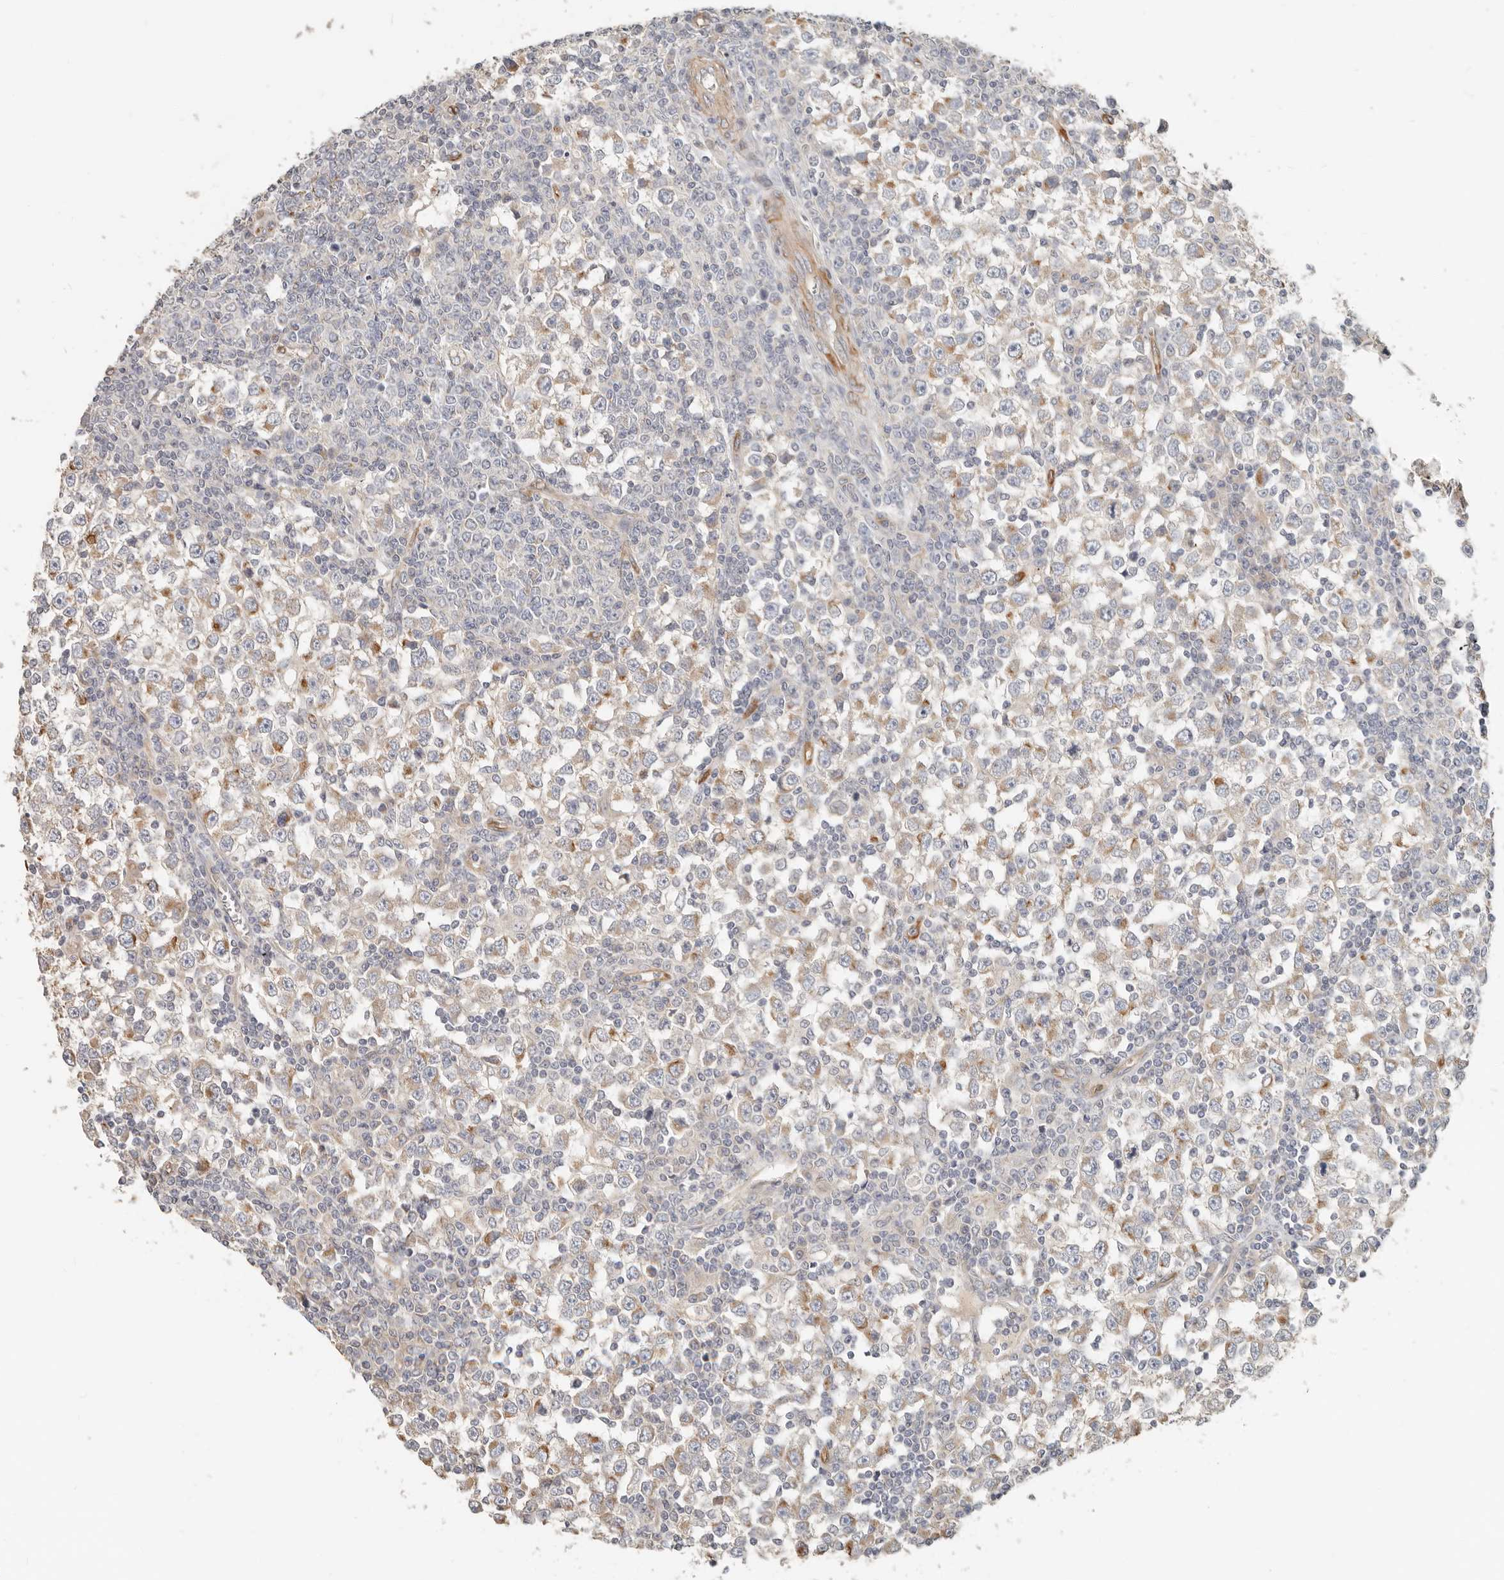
{"staining": {"intensity": "moderate", "quantity": "25%-75%", "location": "cytoplasmic/membranous"}, "tissue": "testis cancer", "cell_type": "Tumor cells", "image_type": "cancer", "snomed": [{"axis": "morphology", "description": "Seminoma, NOS"}, {"axis": "topography", "description": "Testis"}], "caption": "An image of seminoma (testis) stained for a protein exhibits moderate cytoplasmic/membranous brown staining in tumor cells. (Brightfield microscopy of DAB IHC at high magnification).", "gene": "SPRING1", "patient": {"sex": "male", "age": 65}}